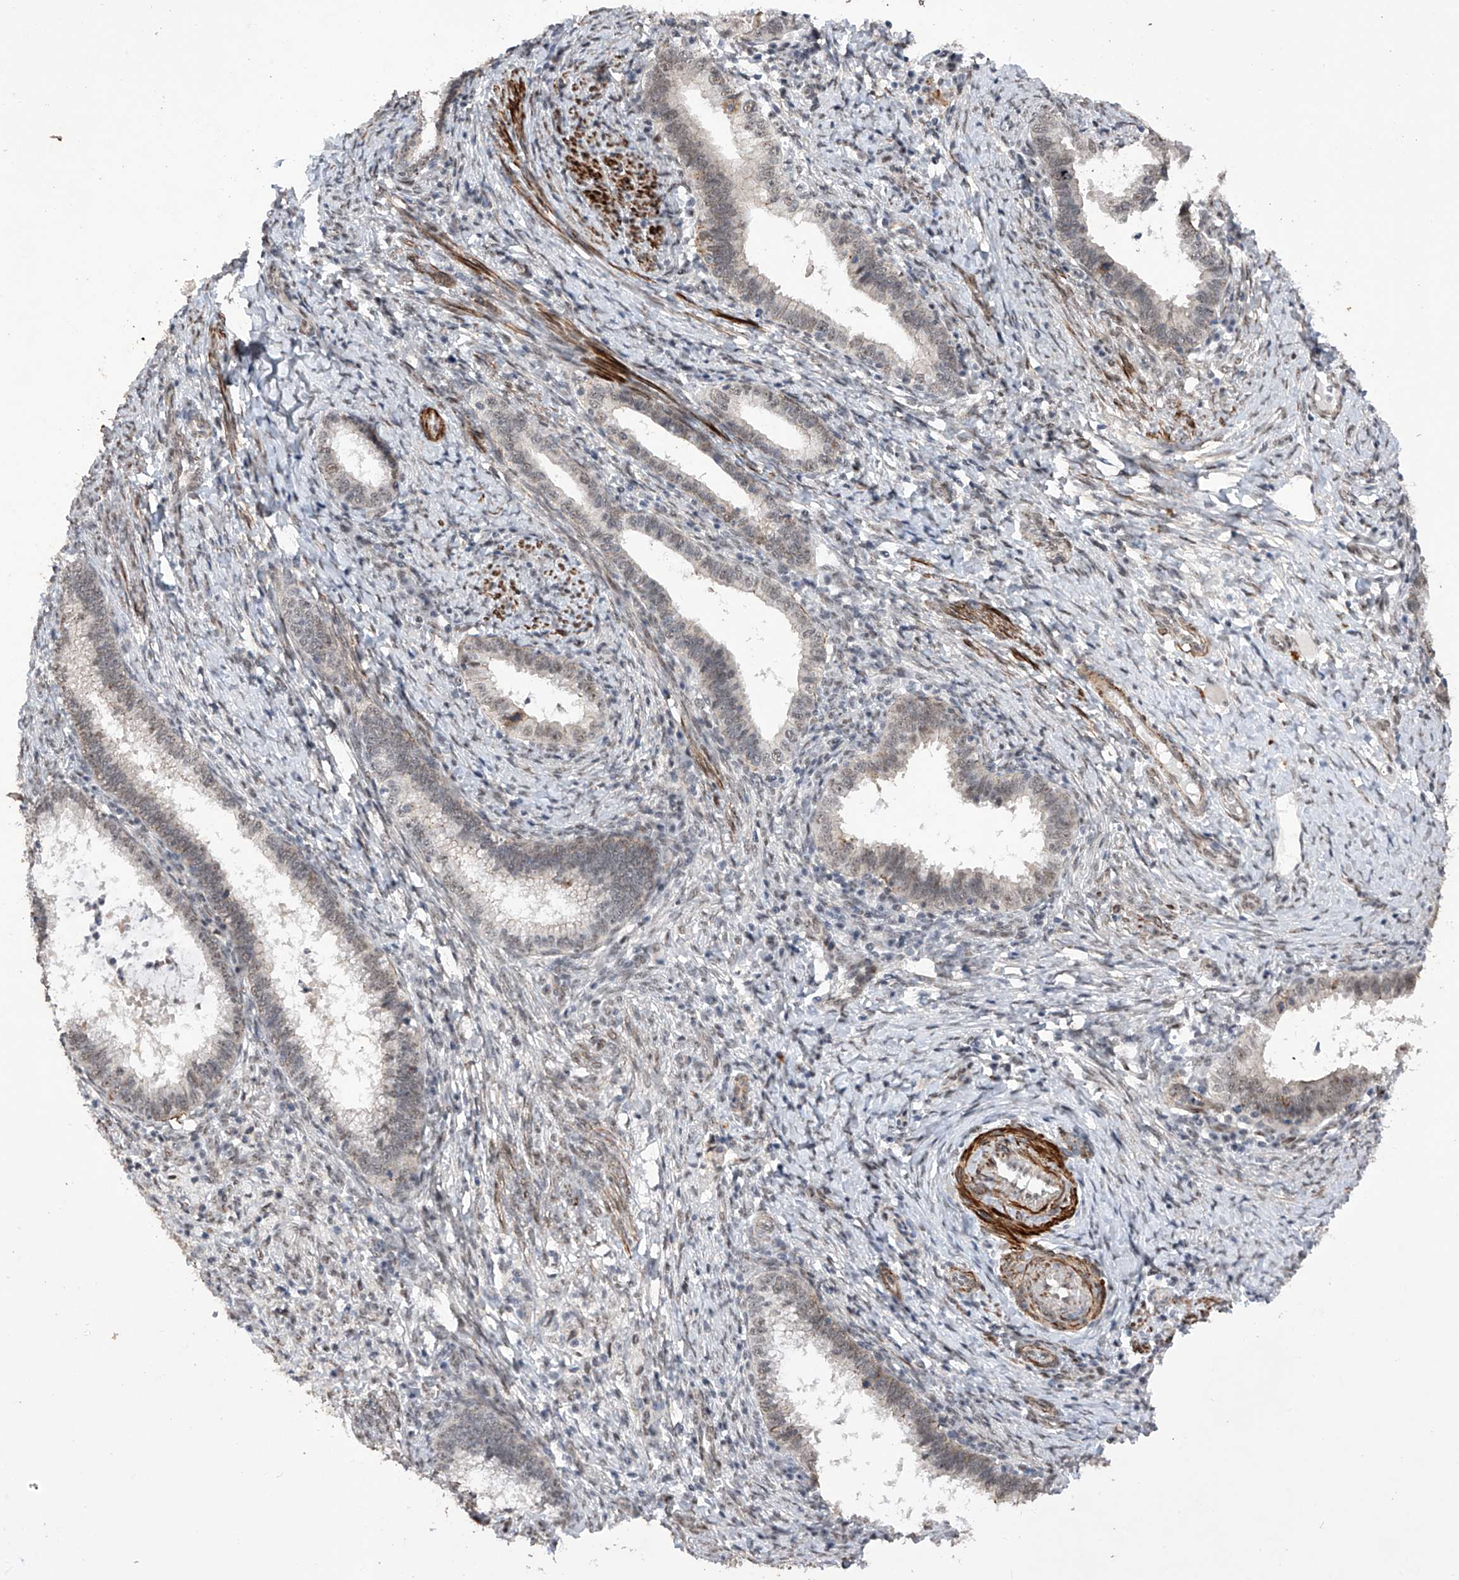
{"staining": {"intensity": "negative", "quantity": "none", "location": "none"}, "tissue": "cervical cancer", "cell_type": "Tumor cells", "image_type": "cancer", "snomed": [{"axis": "morphology", "description": "Adenocarcinoma, NOS"}, {"axis": "topography", "description": "Cervix"}], "caption": "This is an immunohistochemistry histopathology image of human adenocarcinoma (cervical). There is no staining in tumor cells.", "gene": "NFATC4", "patient": {"sex": "female", "age": 36}}